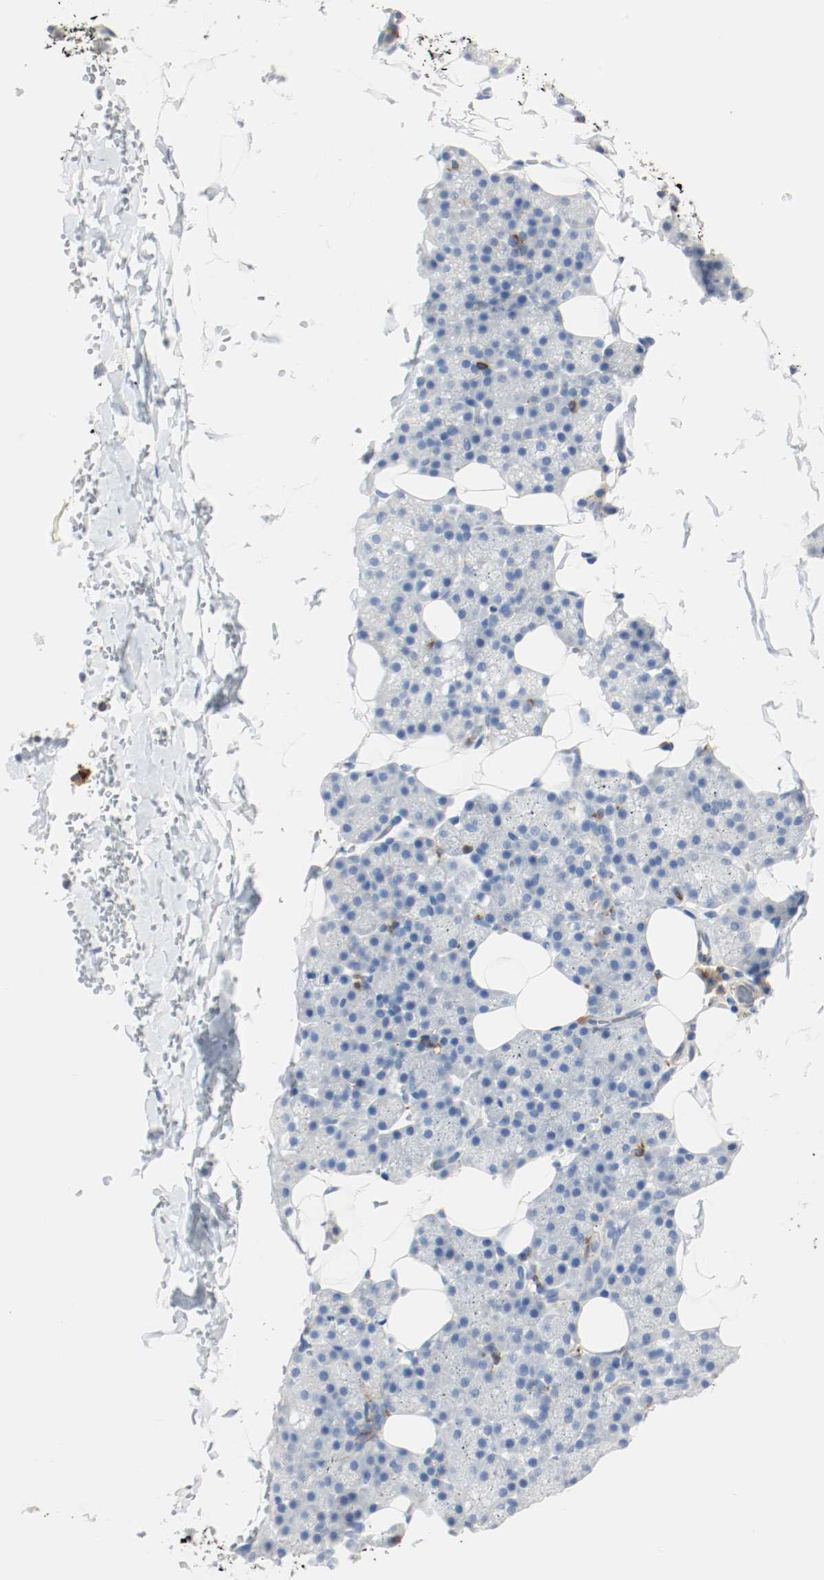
{"staining": {"intensity": "negative", "quantity": "none", "location": "none"}, "tissue": "salivary gland", "cell_type": "Glandular cells", "image_type": "normal", "snomed": [{"axis": "morphology", "description": "Normal tissue, NOS"}, {"axis": "topography", "description": "Lymph node"}, {"axis": "topography", "description": "Salivary gland"}], "caption": "A high-resolution image shows IHC staining of normal salivary gland, which reveals no significant staining in glandular cells.", "gene": "ARPC1B", "patient": {"sex": "male", "age": 8}}